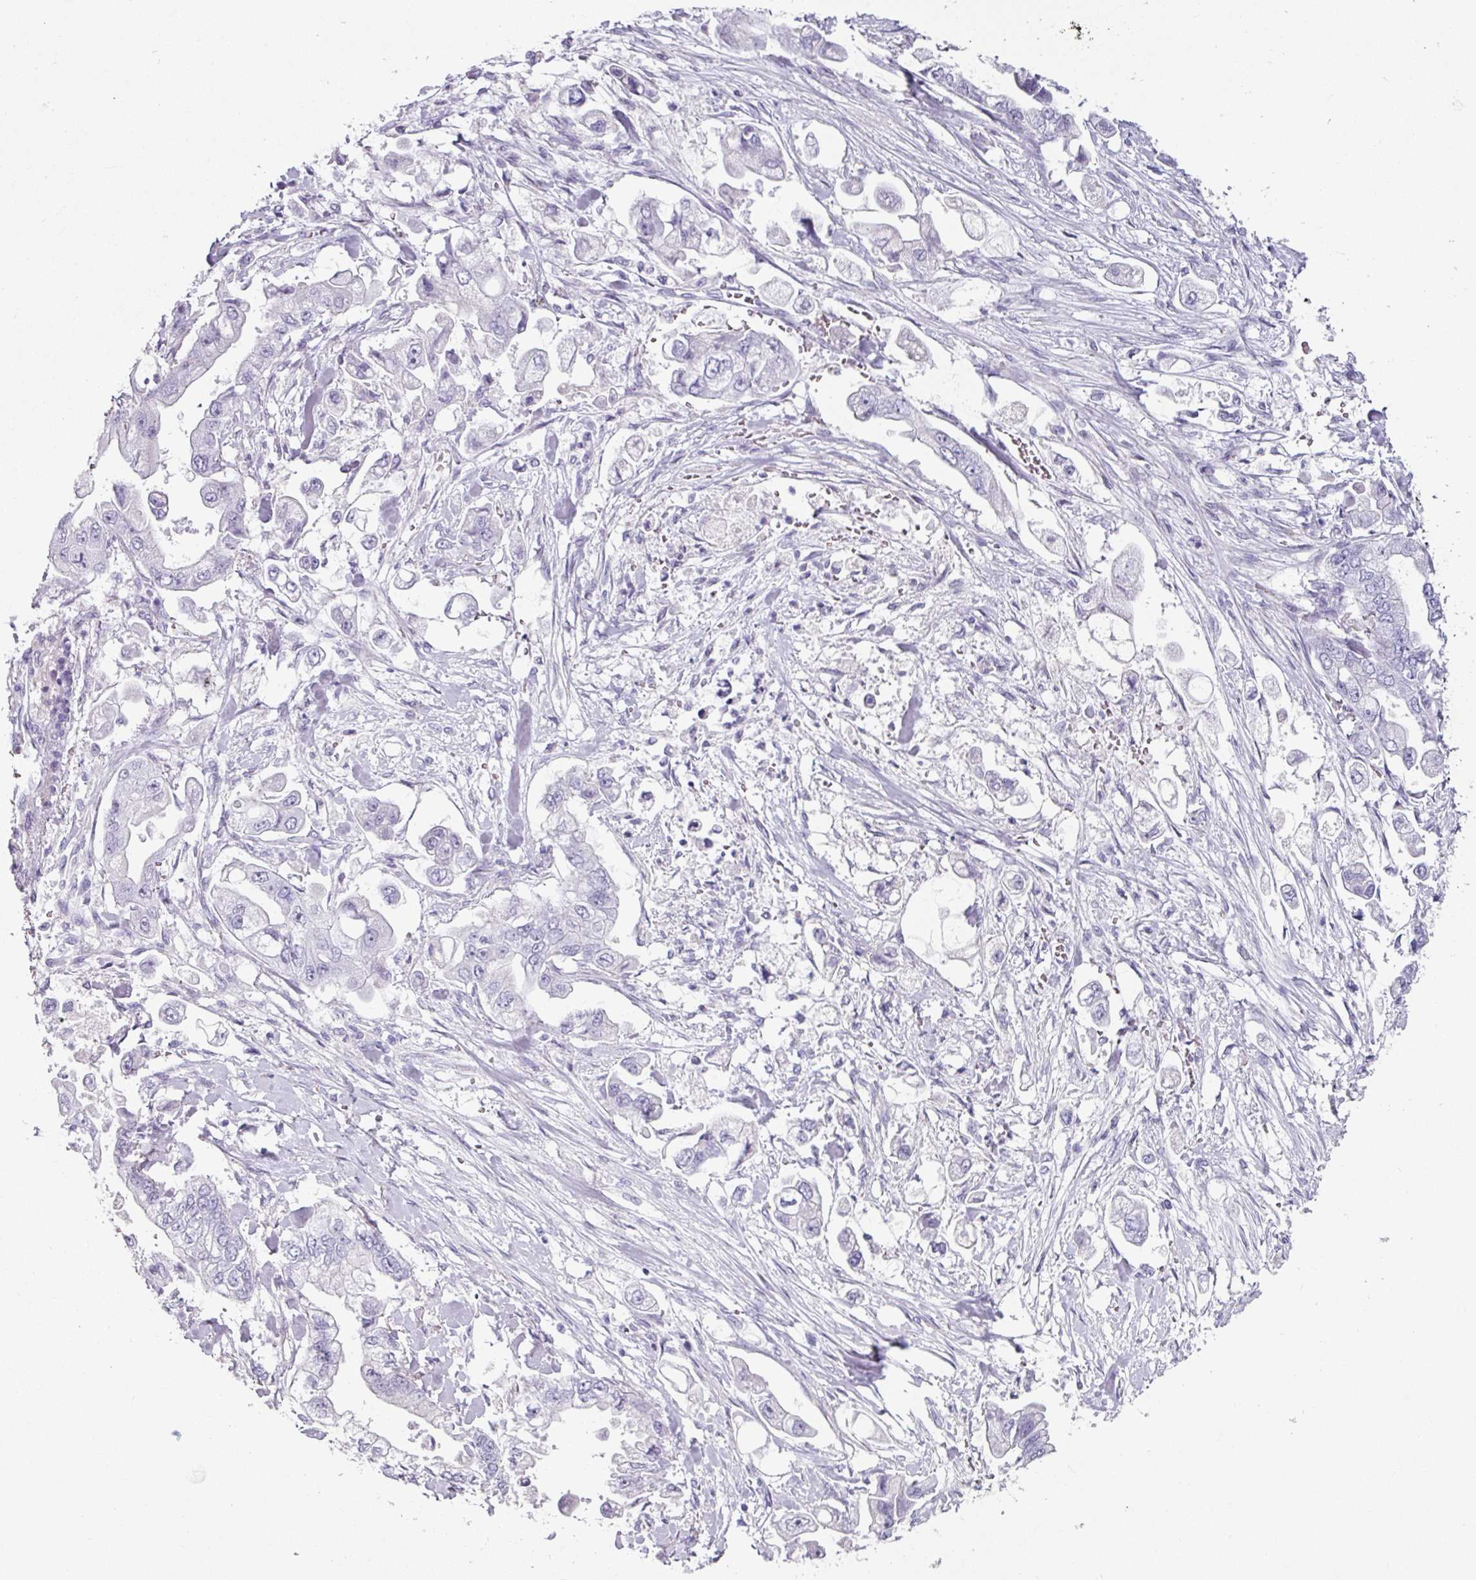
{"staining": {"intensity": "negative", "quantity": "none", "location": "none"}, "tissue": "stomach cancer", "cell_type": "Tumor cells", "image_type": "cancer", "snomed": [{"axis": "morphology", "description": "Adenocarcinoma, NOS"}, {"axis": "topography", "description": "Stomach"}], "caption": "High magnification brightfield microscopy of adenocarcinoma (stomach) stained with DAB (brown) and counterstained with hematoxylin (blue): tumor cells show no significant staining. The staining was performed using DAB (3,3'-diaminobenzidine) to visualize the protein expression in brown, while the nuclei were stained in blue with hematoxylin (Magnification: 20x).", "gene": "CLCA1", "patient": {"sex": "male", "age": 62}}